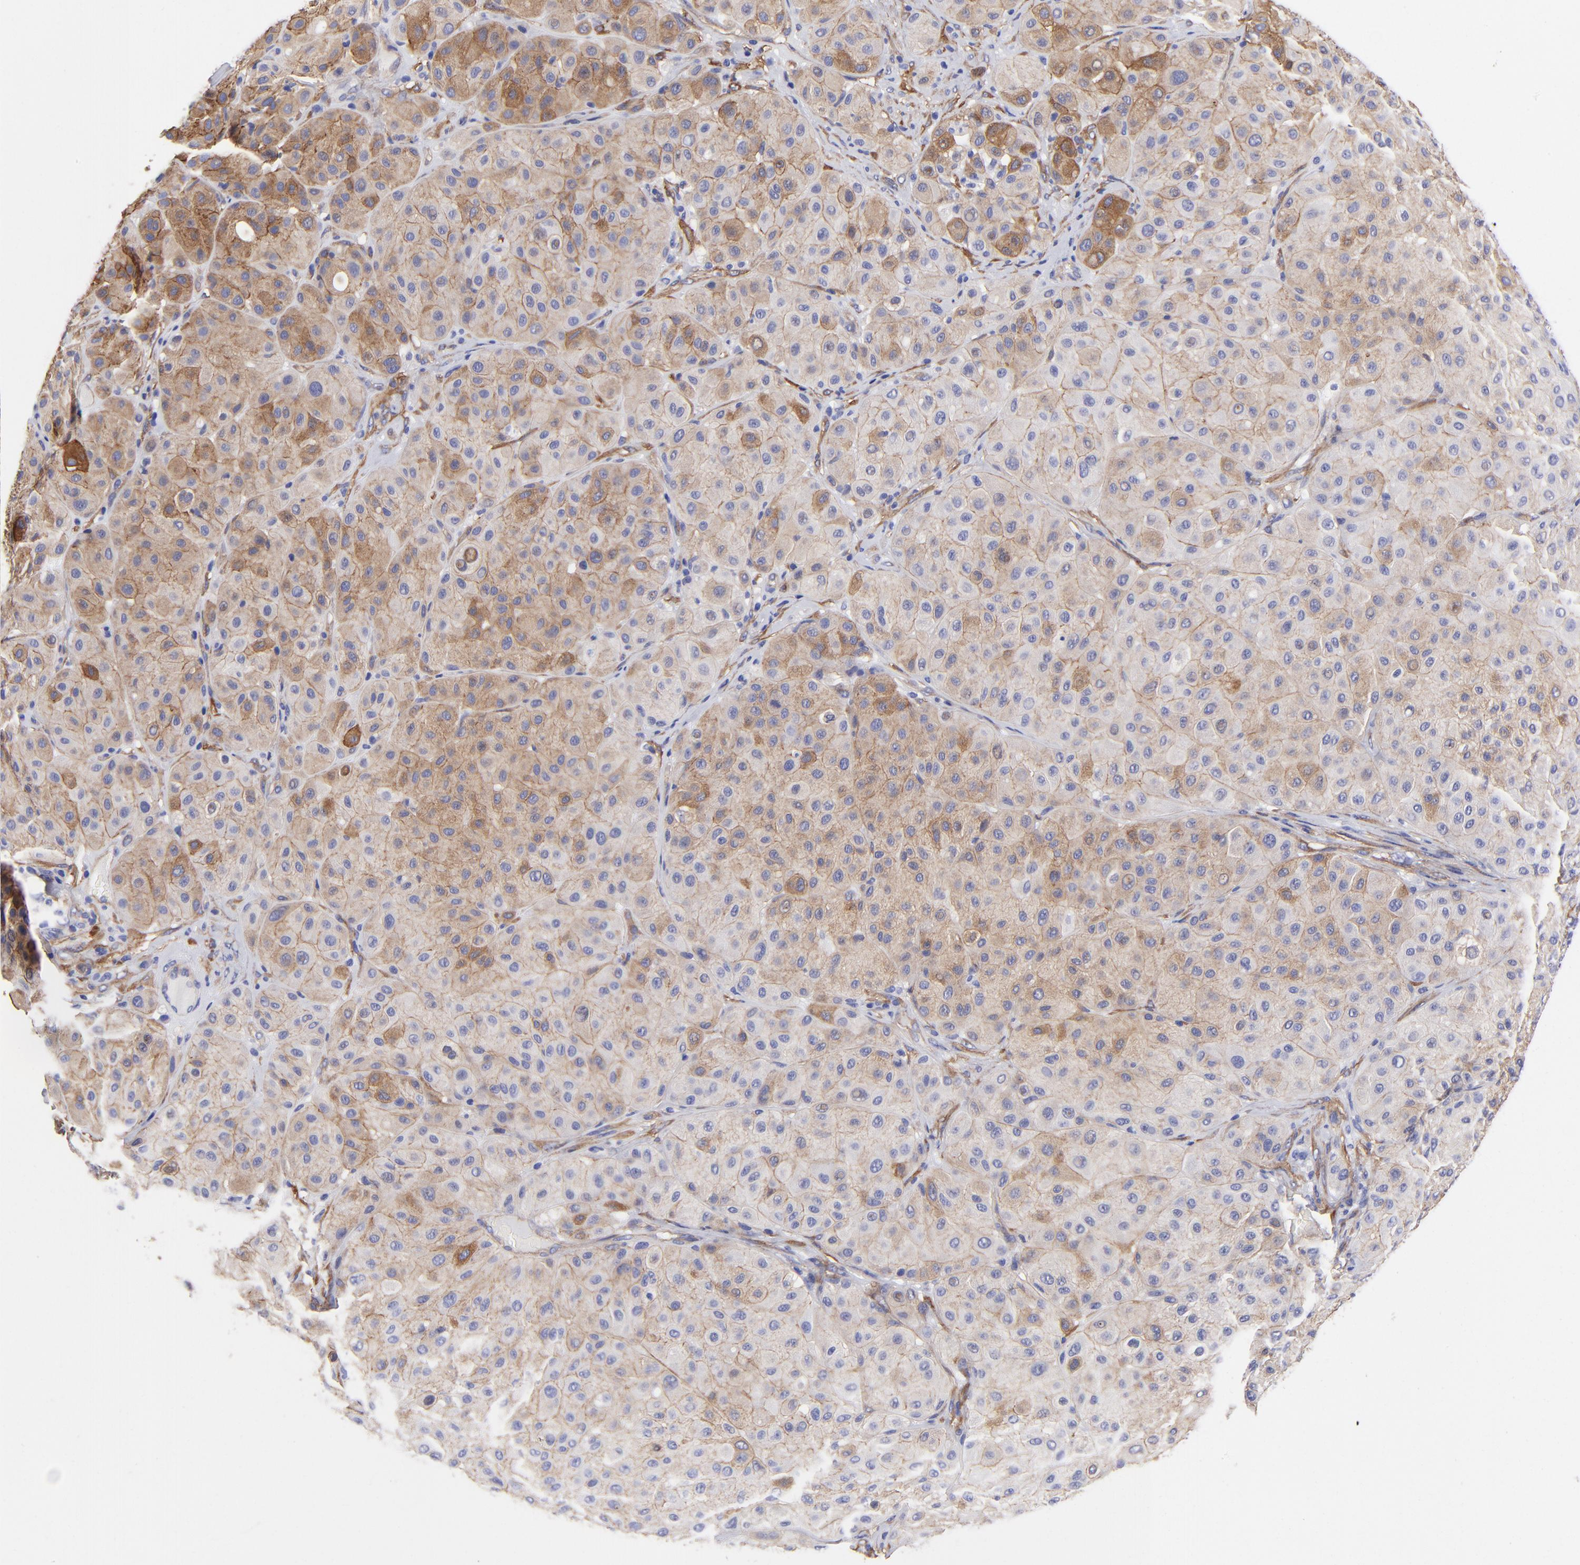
{"staining": {"intensity": "moderate", "quantity": ">75%", "location": "cytoplasmic/membranous"}, "tissue": "melanoma", "cell_type": "Tumor cells", "image_type": "cancer", "snomed": [{"axis": "morphology", "description": "Normal tissue, NOS"}, {"axis": "morphology", "description": "Malignant melanoma, Metastatic site"}, {"axis": "topography", "description": "Skin"}], "caption": "Immunohistochemical staining of human malignant melanoma (metastatic site) shows medium levels of moderate cytoplasmic/membranous expression in about >75% of tumor cells.", "gene": "PPFIBP1", "patient": {"sex": "male", "age": 41}}